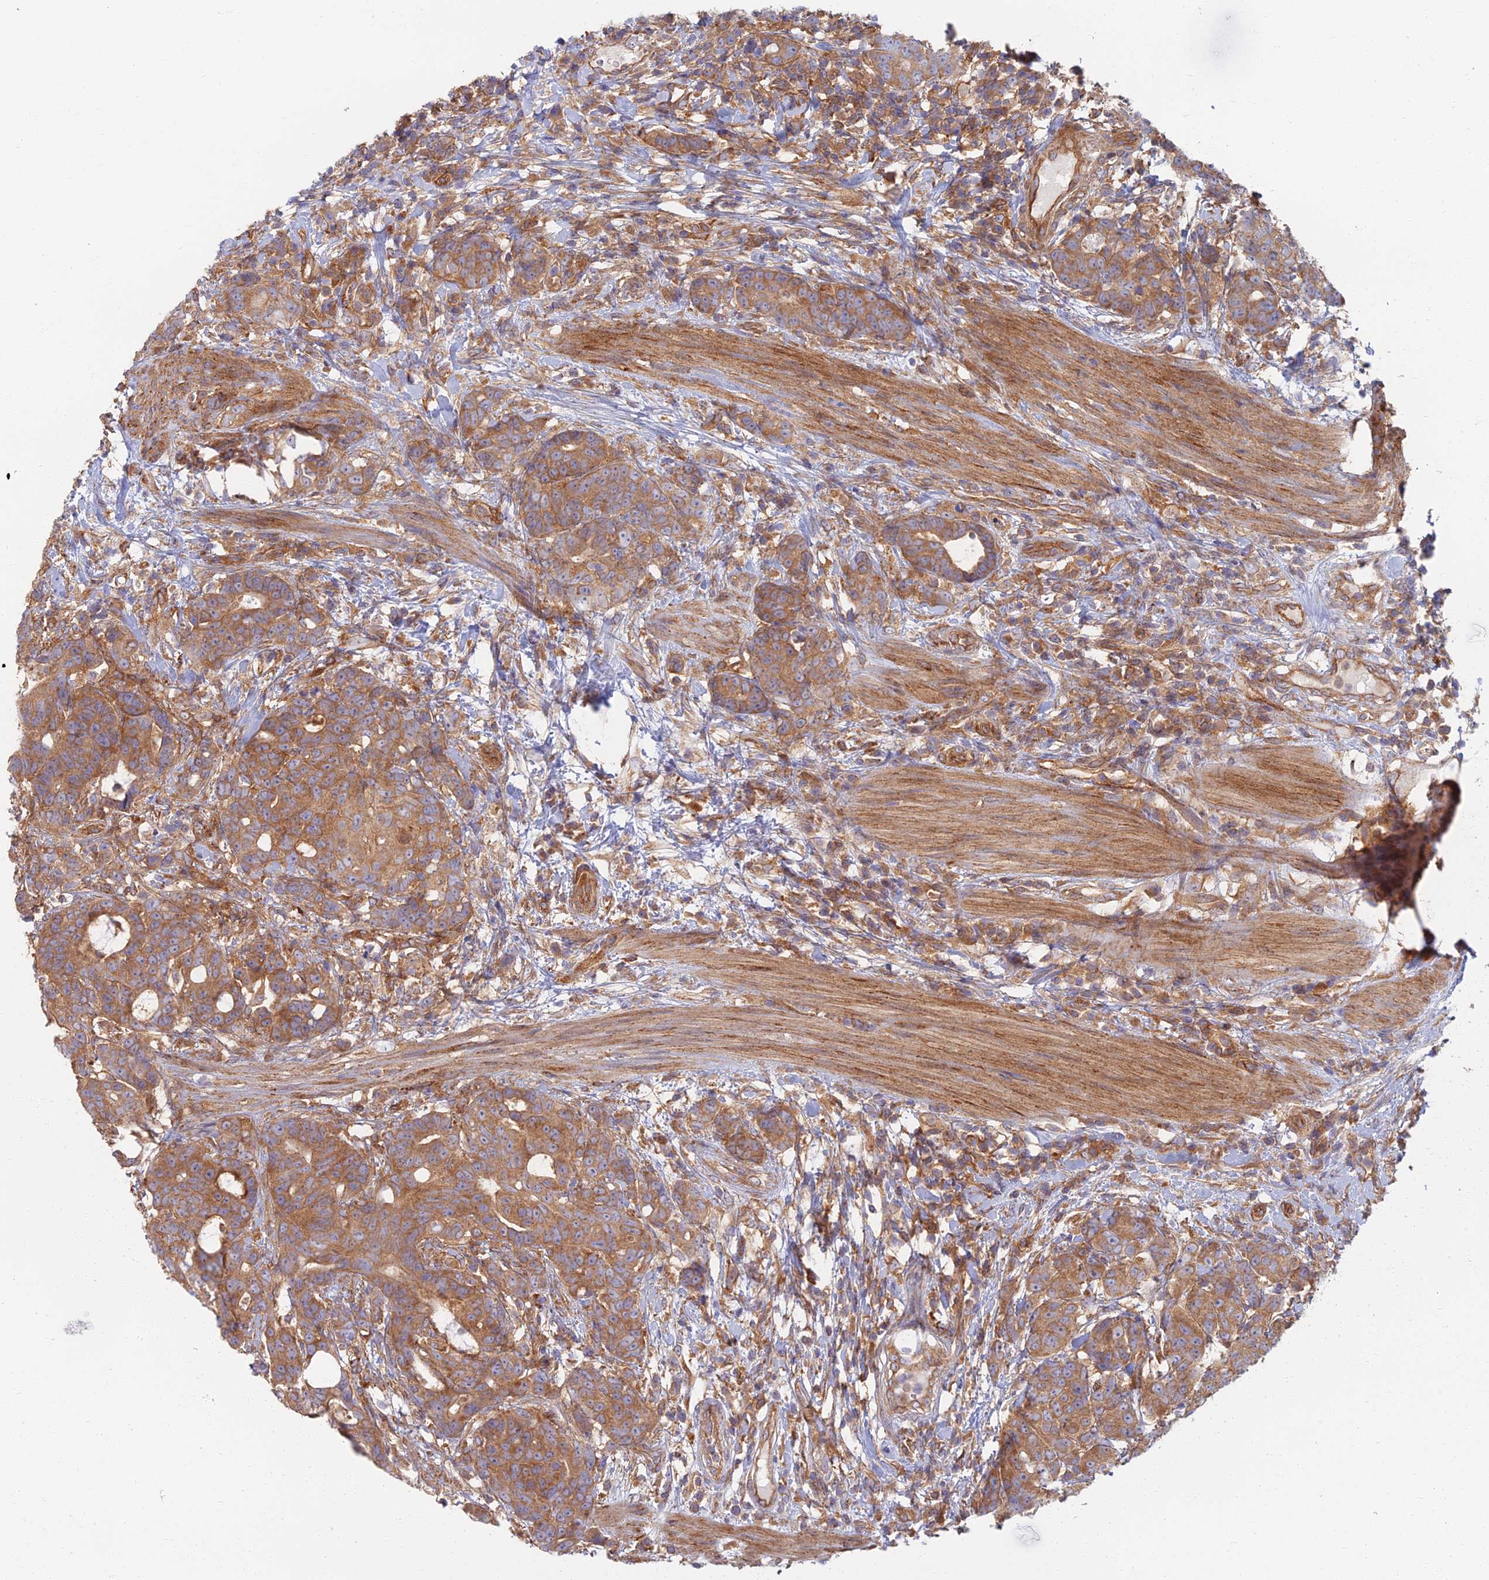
{"staining": {"intensity": "moderate", "quantity": ">75%", "location": "cytoplasmic/membranous"}, "tissue": "colorectal cancer", "cell_type": "Tumor cells", "image_type": "cancer", "snomed": [{"axis": "morphology", "description": "Adenocarcinoma, NOS"}, {"axis": "topography", "description": "Colon"}], "caption": "An image of colorectal cancer (adenocarcinoma) stained for a protein demonstrates moderate cytoplasmic/membranous brown staining in tumor cells.", "gene": "RBSN", "patient": {"sex": "female", "age": 82}}